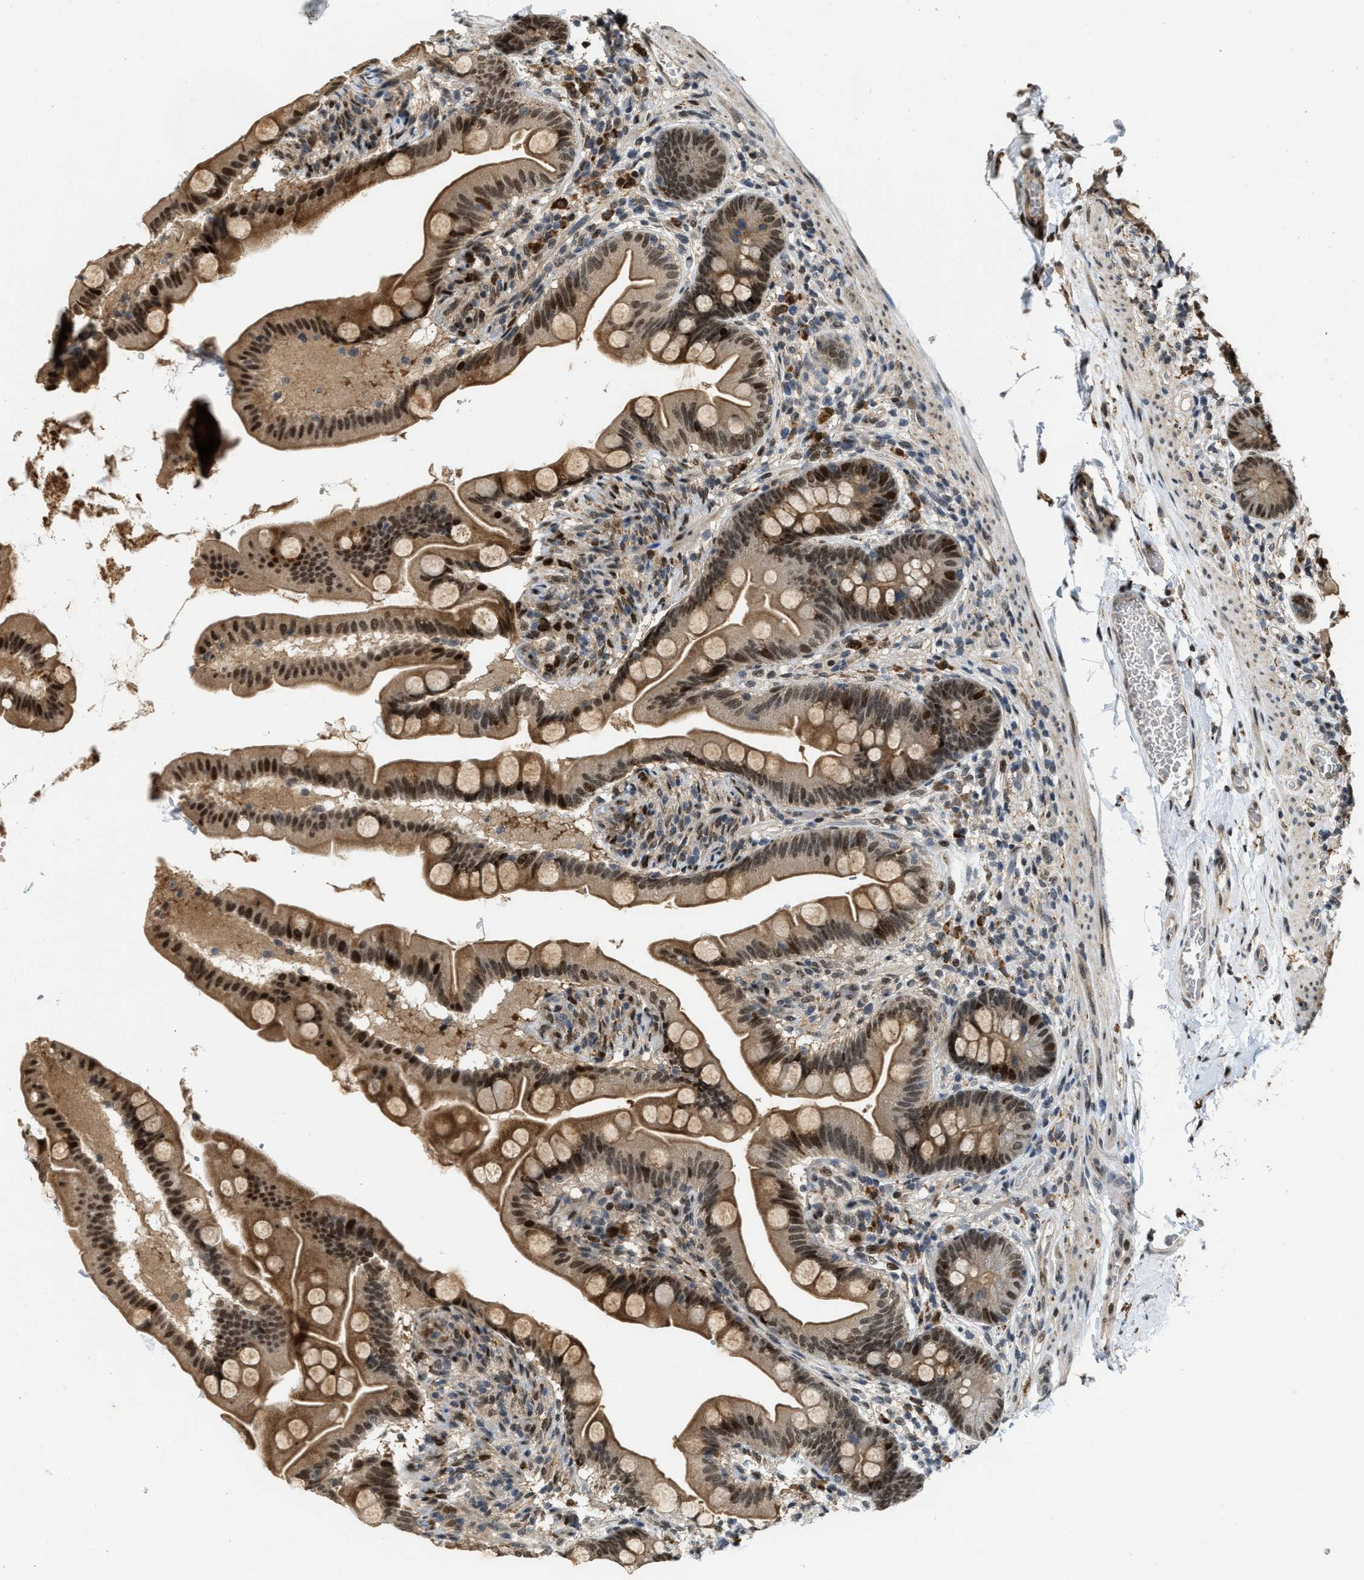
{"staining": {"intensity": "strong", "quantity": "25%-75%", "location": "cytoplasmic/membranous,nuclear"}, "tissue": "small intestine", "cell_type": "Glandular cells", "image_type": "normal", "snomed": [{"axis": "morphology", "description": "Normal tissue, NOS"}, {"axis": "topography", "description": "Small intestine"}], "caption": "The immunohistochemical stain highlights strong cytoplasmic/membranous,nuclear staining in glandular cells of normal small intestine. (DAB (3,3'-diaminobenzidine) = brown stain, brightfield microscopy at high magnification).", "gene": "SERTAD2", "patient": {"sex": "female", "age": 56}}